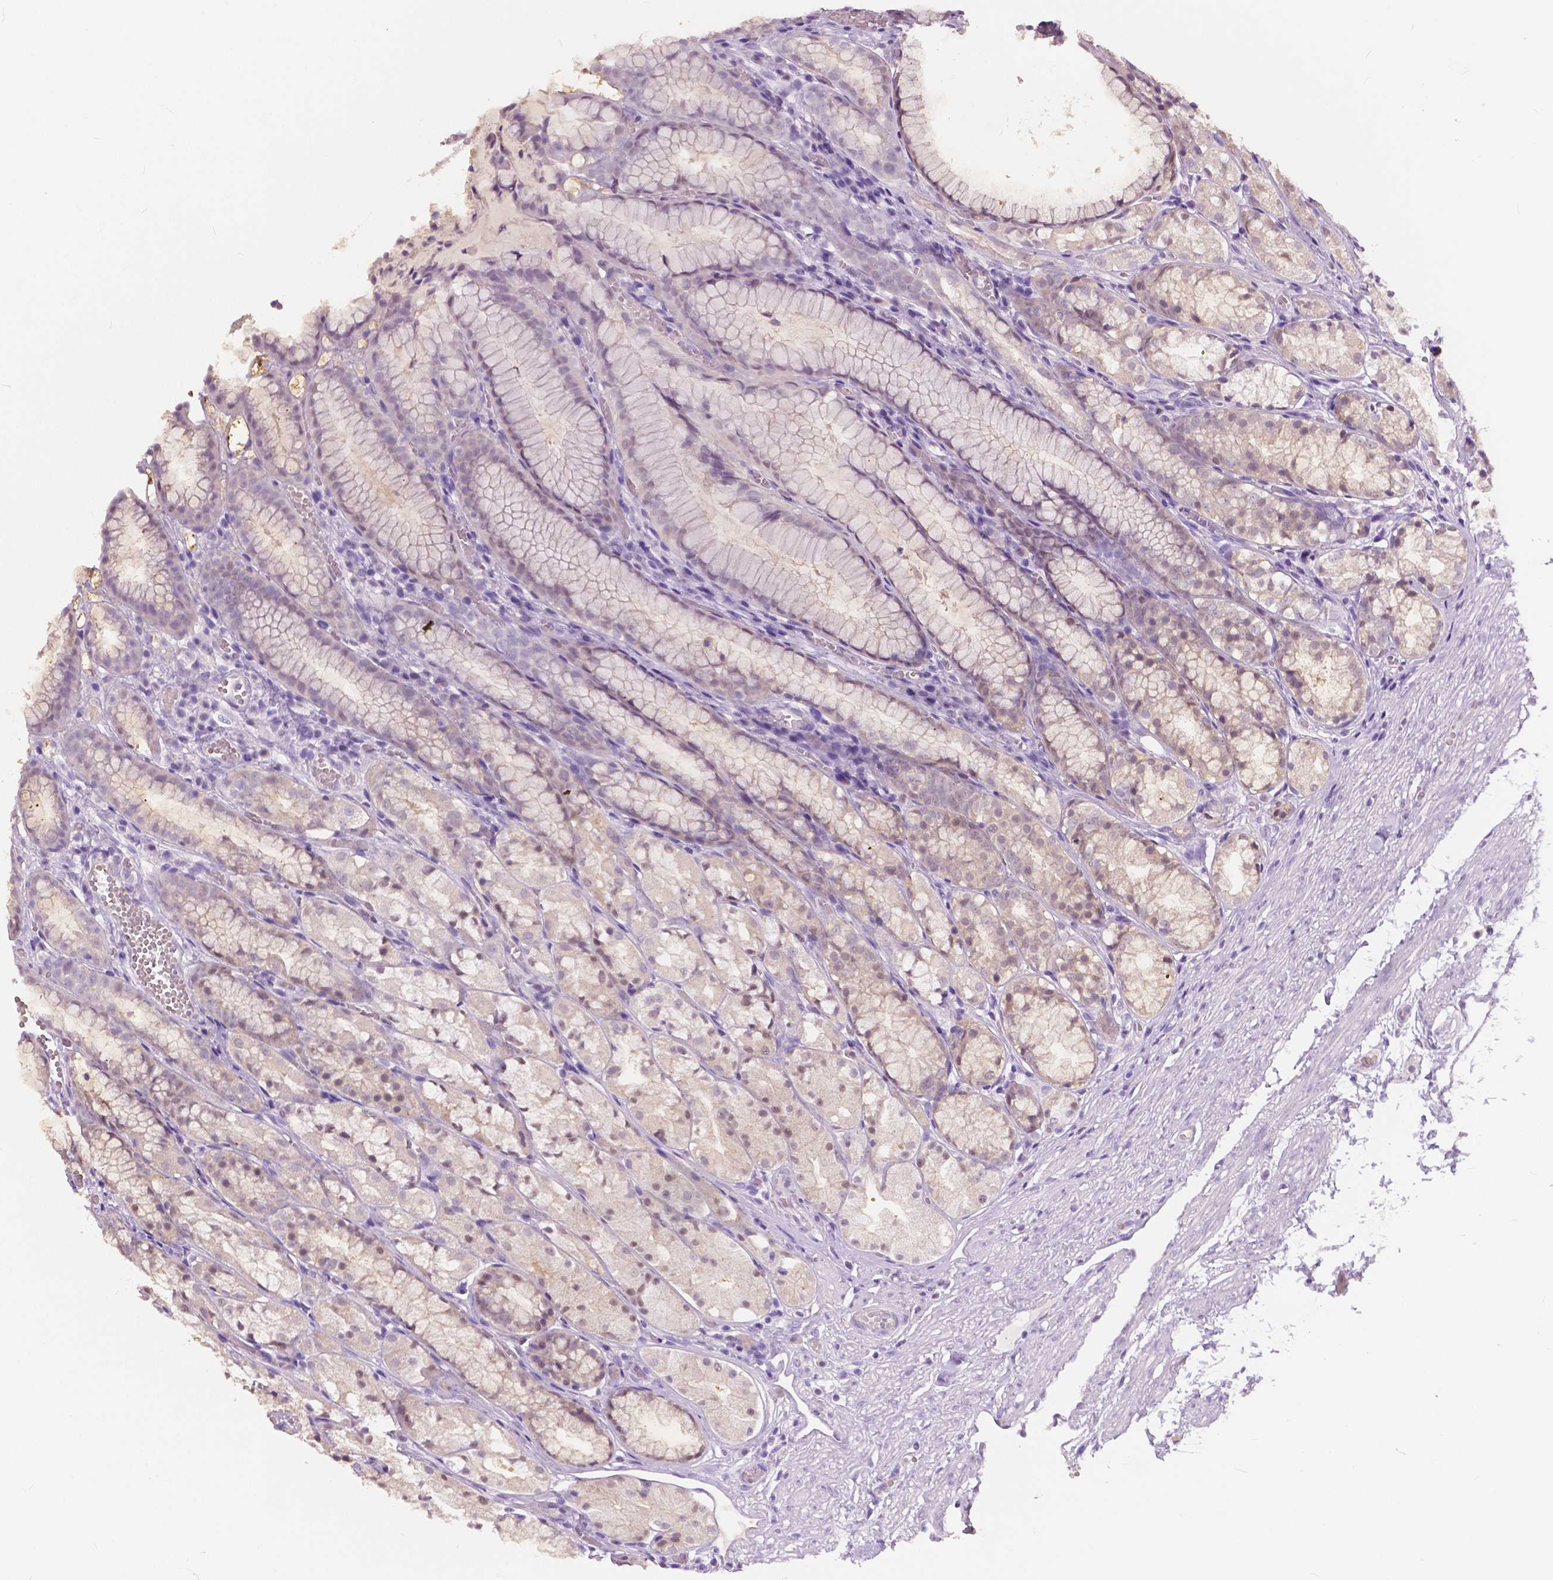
{"staining": {"intensity": "weak", "quantity": "<25%", "location": "cytoplasmic/membranous,nuclear"}, "tissue": "stomach", "cell_type": "Glandular cells", "image_type": "normal", "snomed": [{"axis": "morphology", "description": "Normal tissue, NOS"}, {"axis": "topography", "description": "Stomach"}], "caption": "This is a micrograph of immunohistochemistry (IHC) staining of normal stomach, which shows no expression in glandular cells.", "gene": "TKFC", "patient": {"sex": "male", "age": 70}}